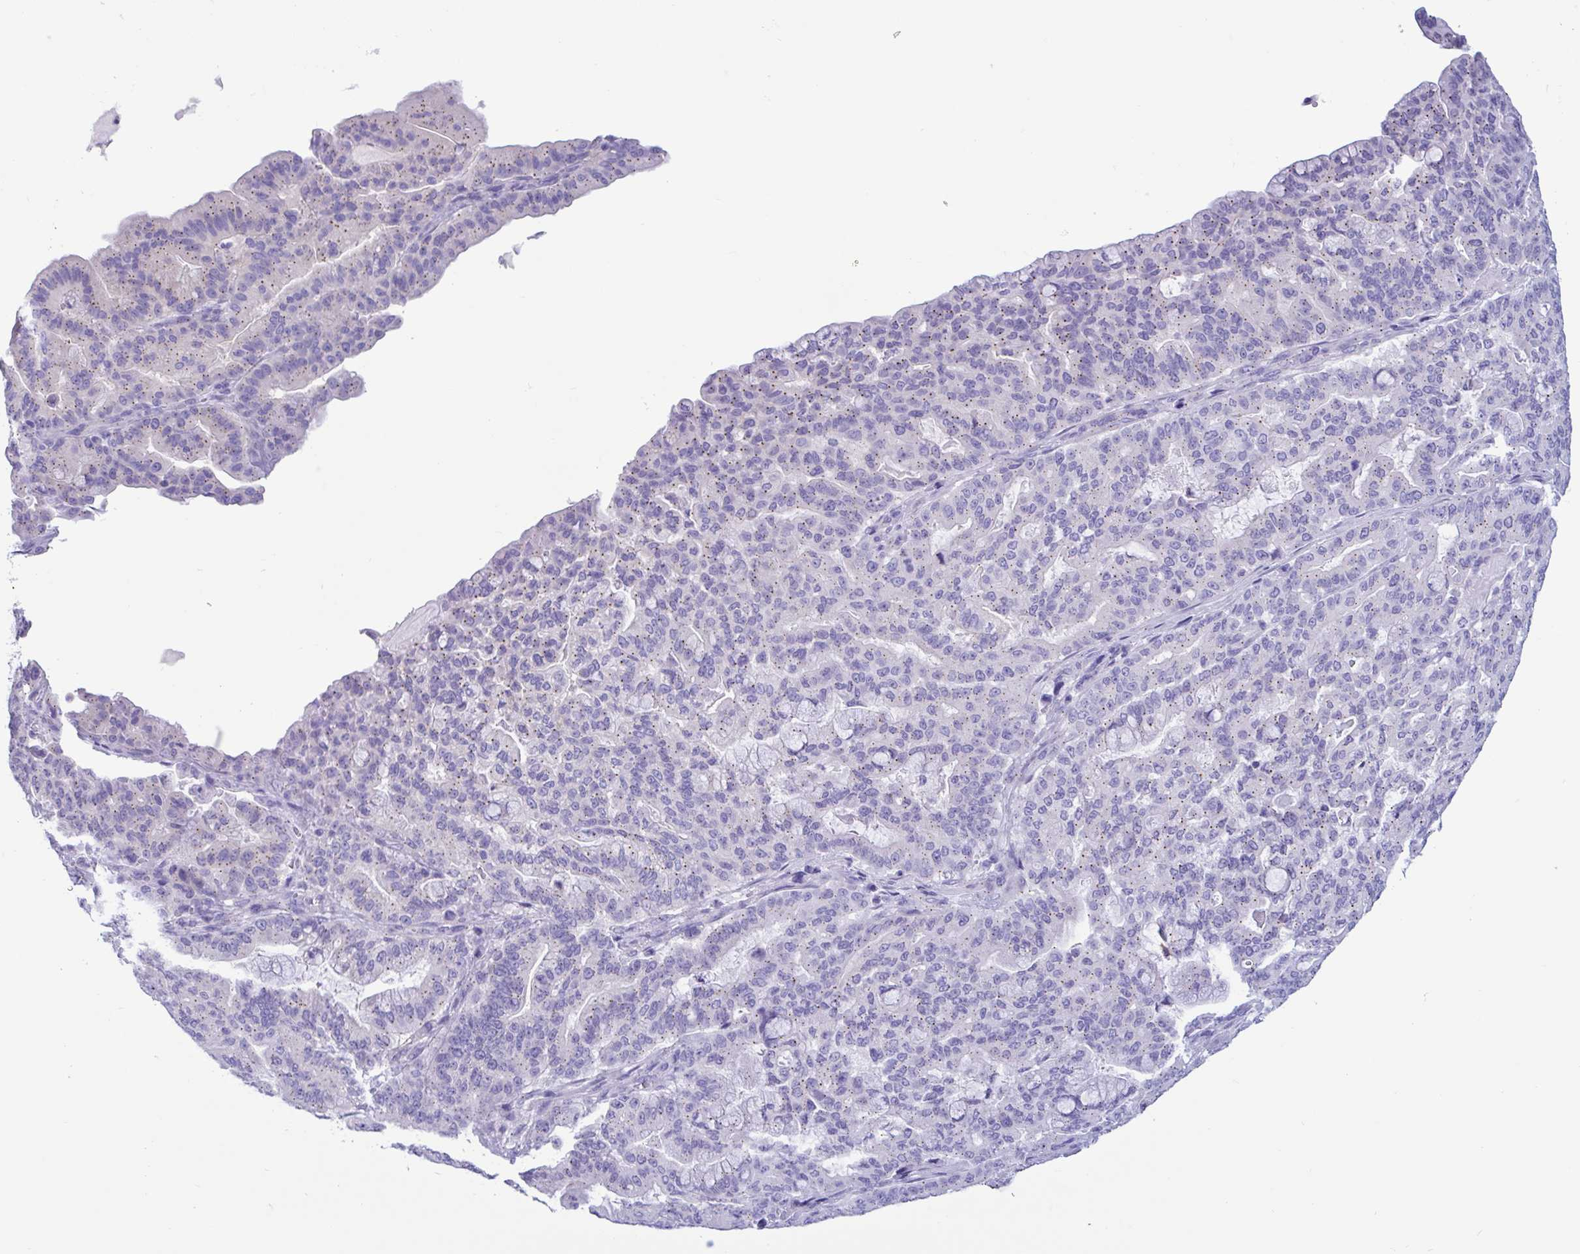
{"staining": {"intensity": "weak", "quantity": "25%-75%", "location": "cytoplasmic/membranous"}, "tissue": "pancreatic cancer", "cell_type": "Tumor cells", "image_type": "cancer", "snomed": [{"axis": "morphology", "description": "Adenocarcinoma, NOS"}, {"axis": "topography", "description": "Pancreas"}], "caption": "Tumor cells demonstrate low levels of weak cytoplasmic/membranous positivity in approximately 25%-75% of cells in adenocarcinoma (pancreatic).", "gene": "RNASE3", "patient": {"sex": "male", "age": 63}}